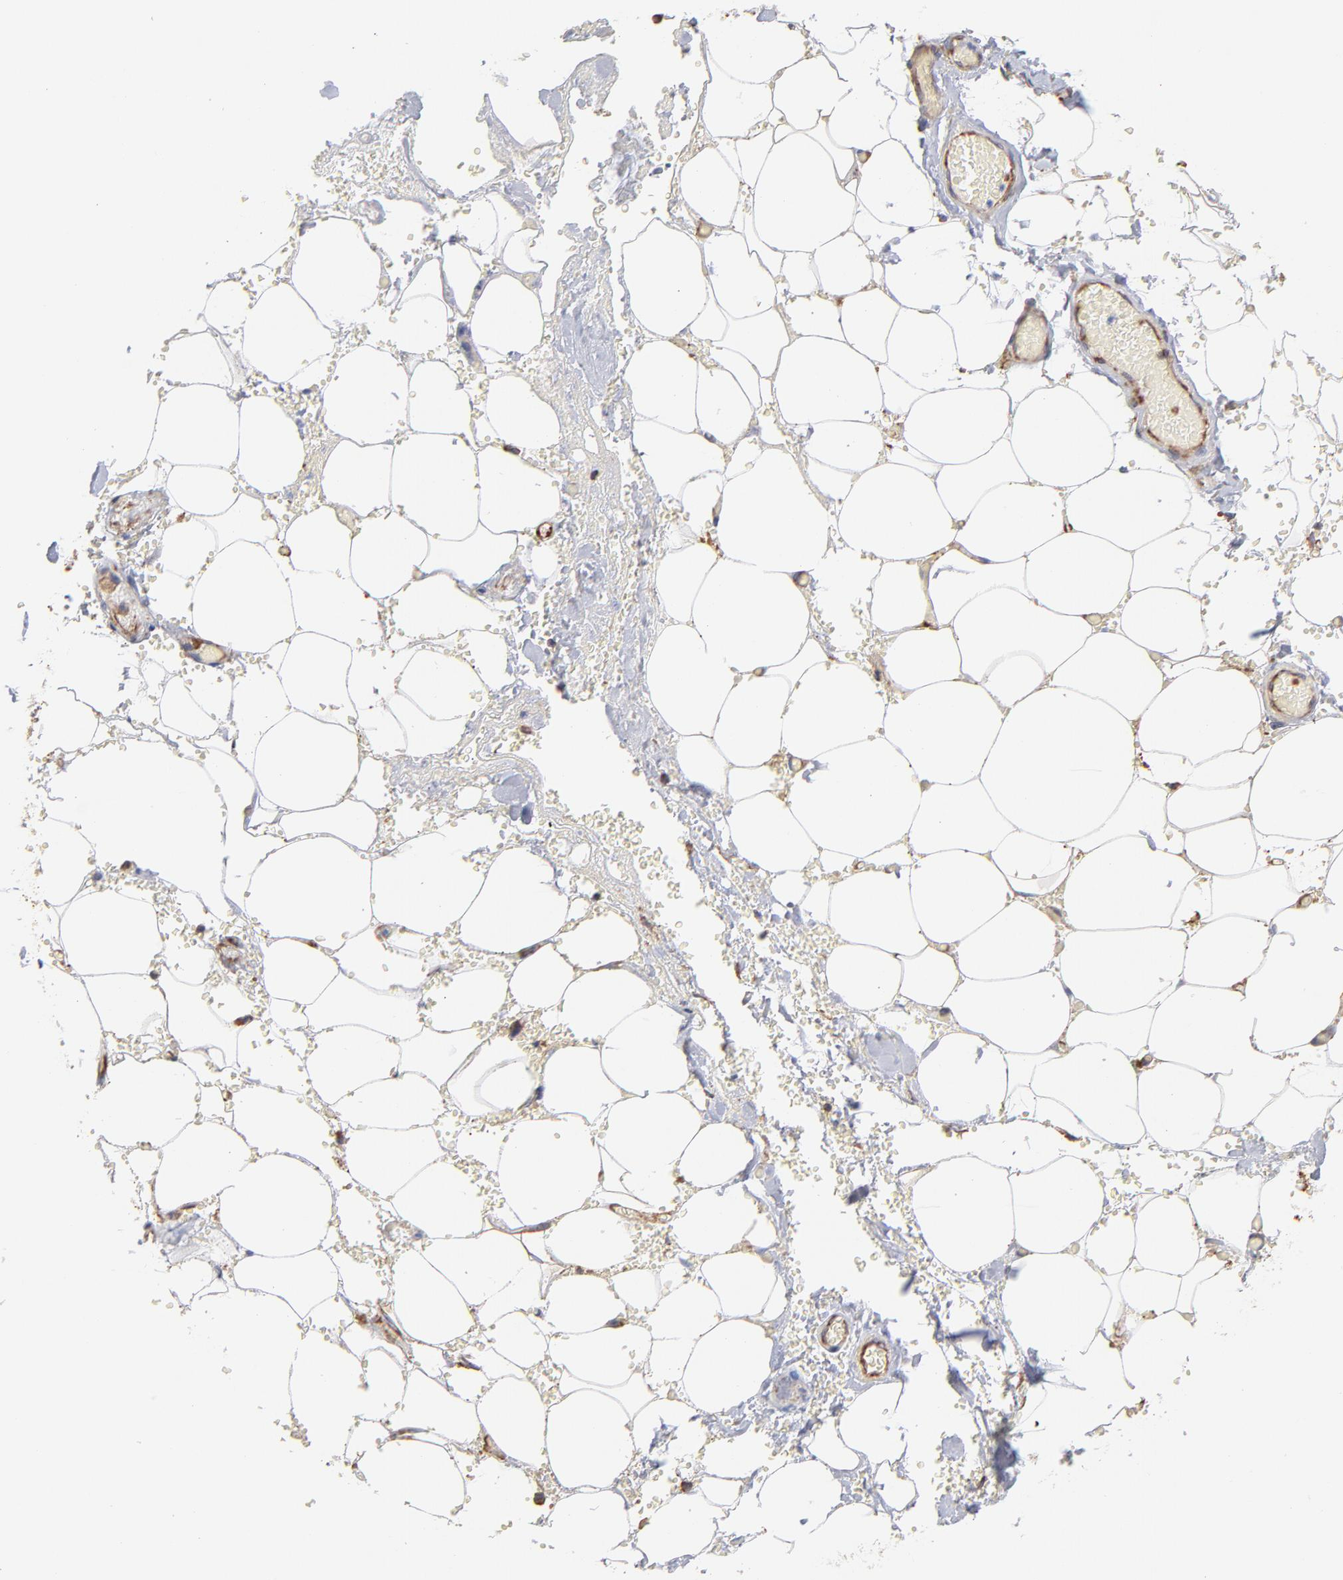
{"staining": {"intensity": "weak", "quantity": "25%-75%", "location": "cytoplasmic/membranous"}, "tissue": "adipose tissue", "cell_type": "Adipocytes", "image_type": "normal", "snomed": [{"axis": "morphology", "description": "Normal tissue, NOS"}, {"axis": "morphology", "description": "Cholangiocarcinoma"}, {"axis": "topography", "description": "Liver"}, {"axis": "topography", "description": "Peripheral nerve tissue"}], "caption": "High-power microscopy captured an immunohistochemistry histopathology image of benign adipose tissue, revealing weak cytoplasmic/membranous positivity in approximately 25%-75% of adipocytes.", "gene": "RPL9", "patient": {"sex": "male", "age": 50}}